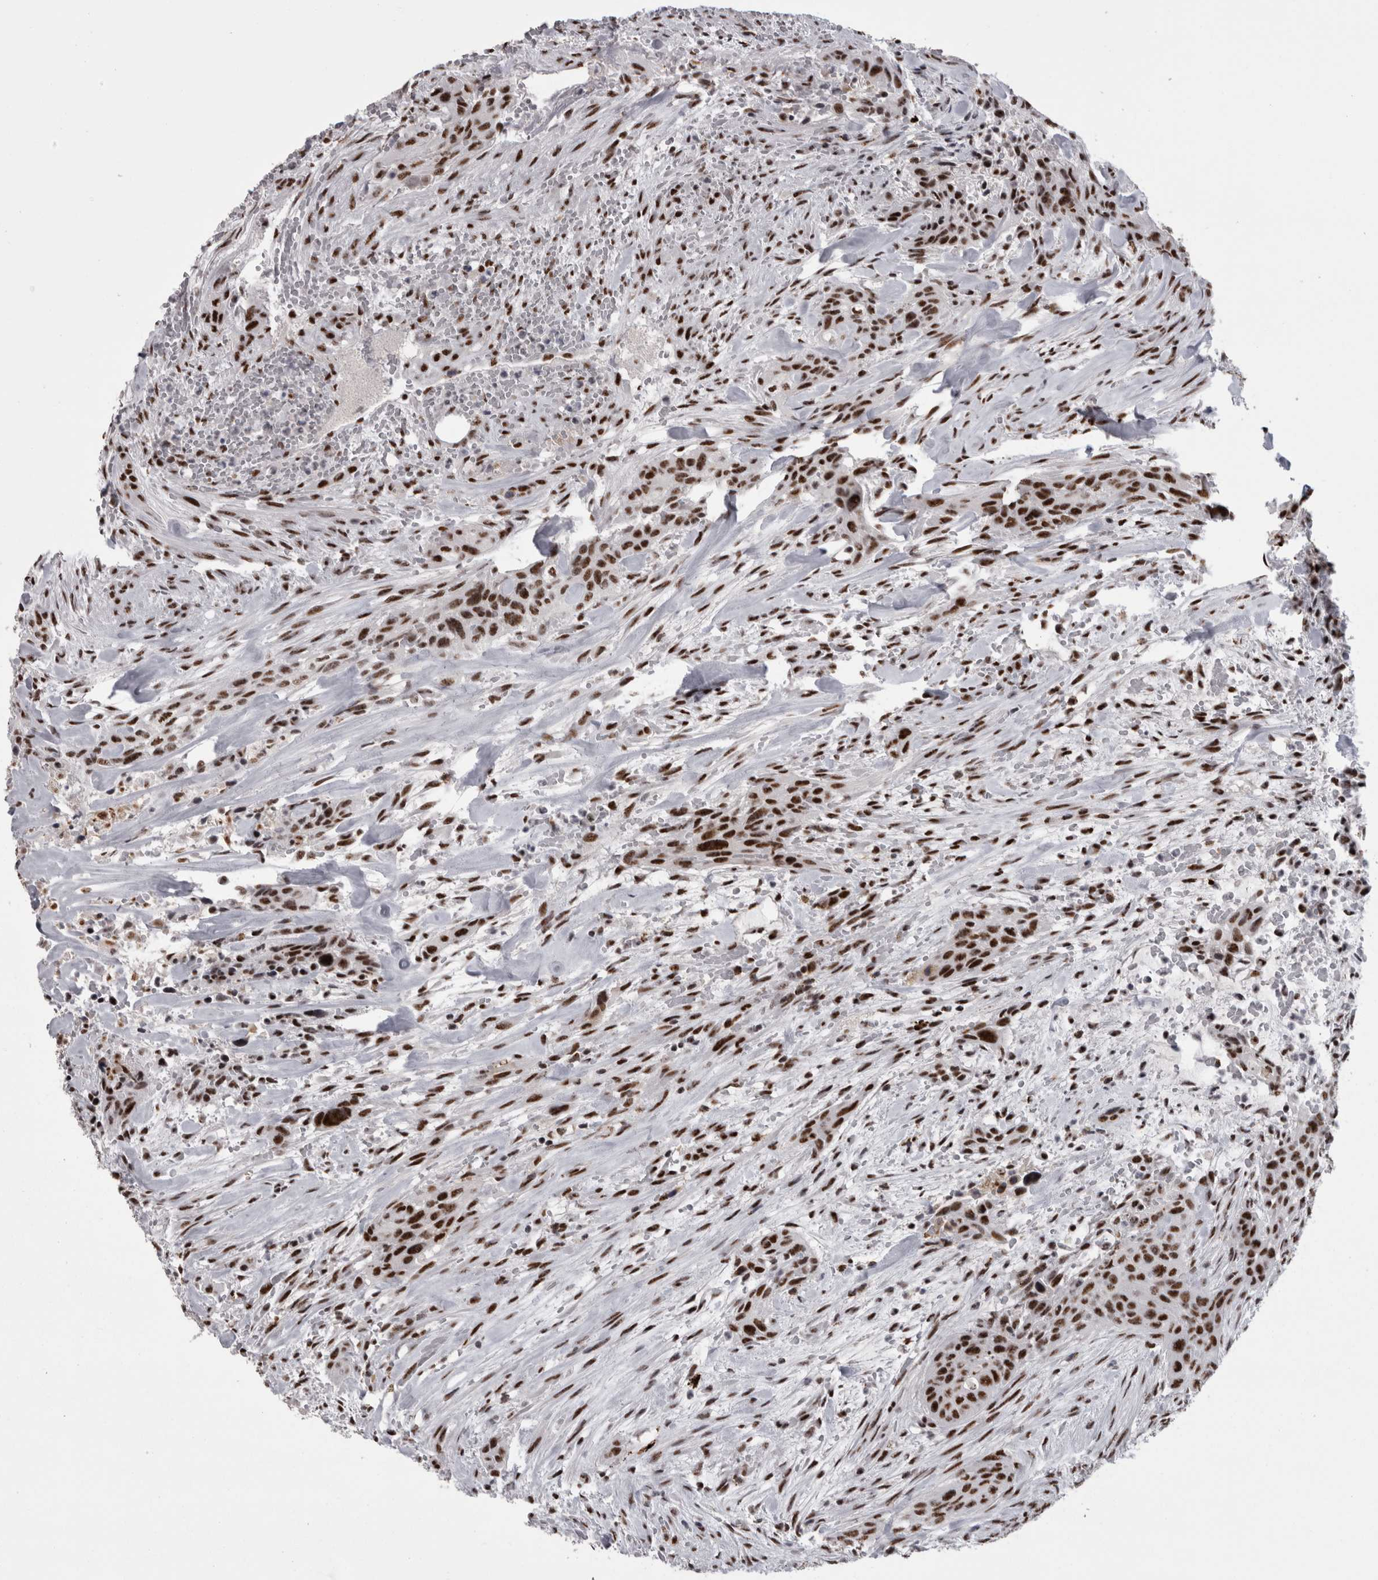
{"staining": {"intensity": "strong", "quantity": ">75%", "location": "nuclear"}, "tissue": "urothelial cancer", "cell_type": "Tumor cells", "image_type": "cancer", "snomed": [{"axis": "morphology", "description": "Urothelial carcinoma, High grade"}, {"axis": "topography", "description": "Urinary bladder"}], "caption": "There is high levels of strong nuclear positivity in tumor cells of urothelial cancer, as demonstrated by immunohistochemical staining (brown color).", "gene": "SNRNP40", "patient": {"sex": "male", "age": 35}}